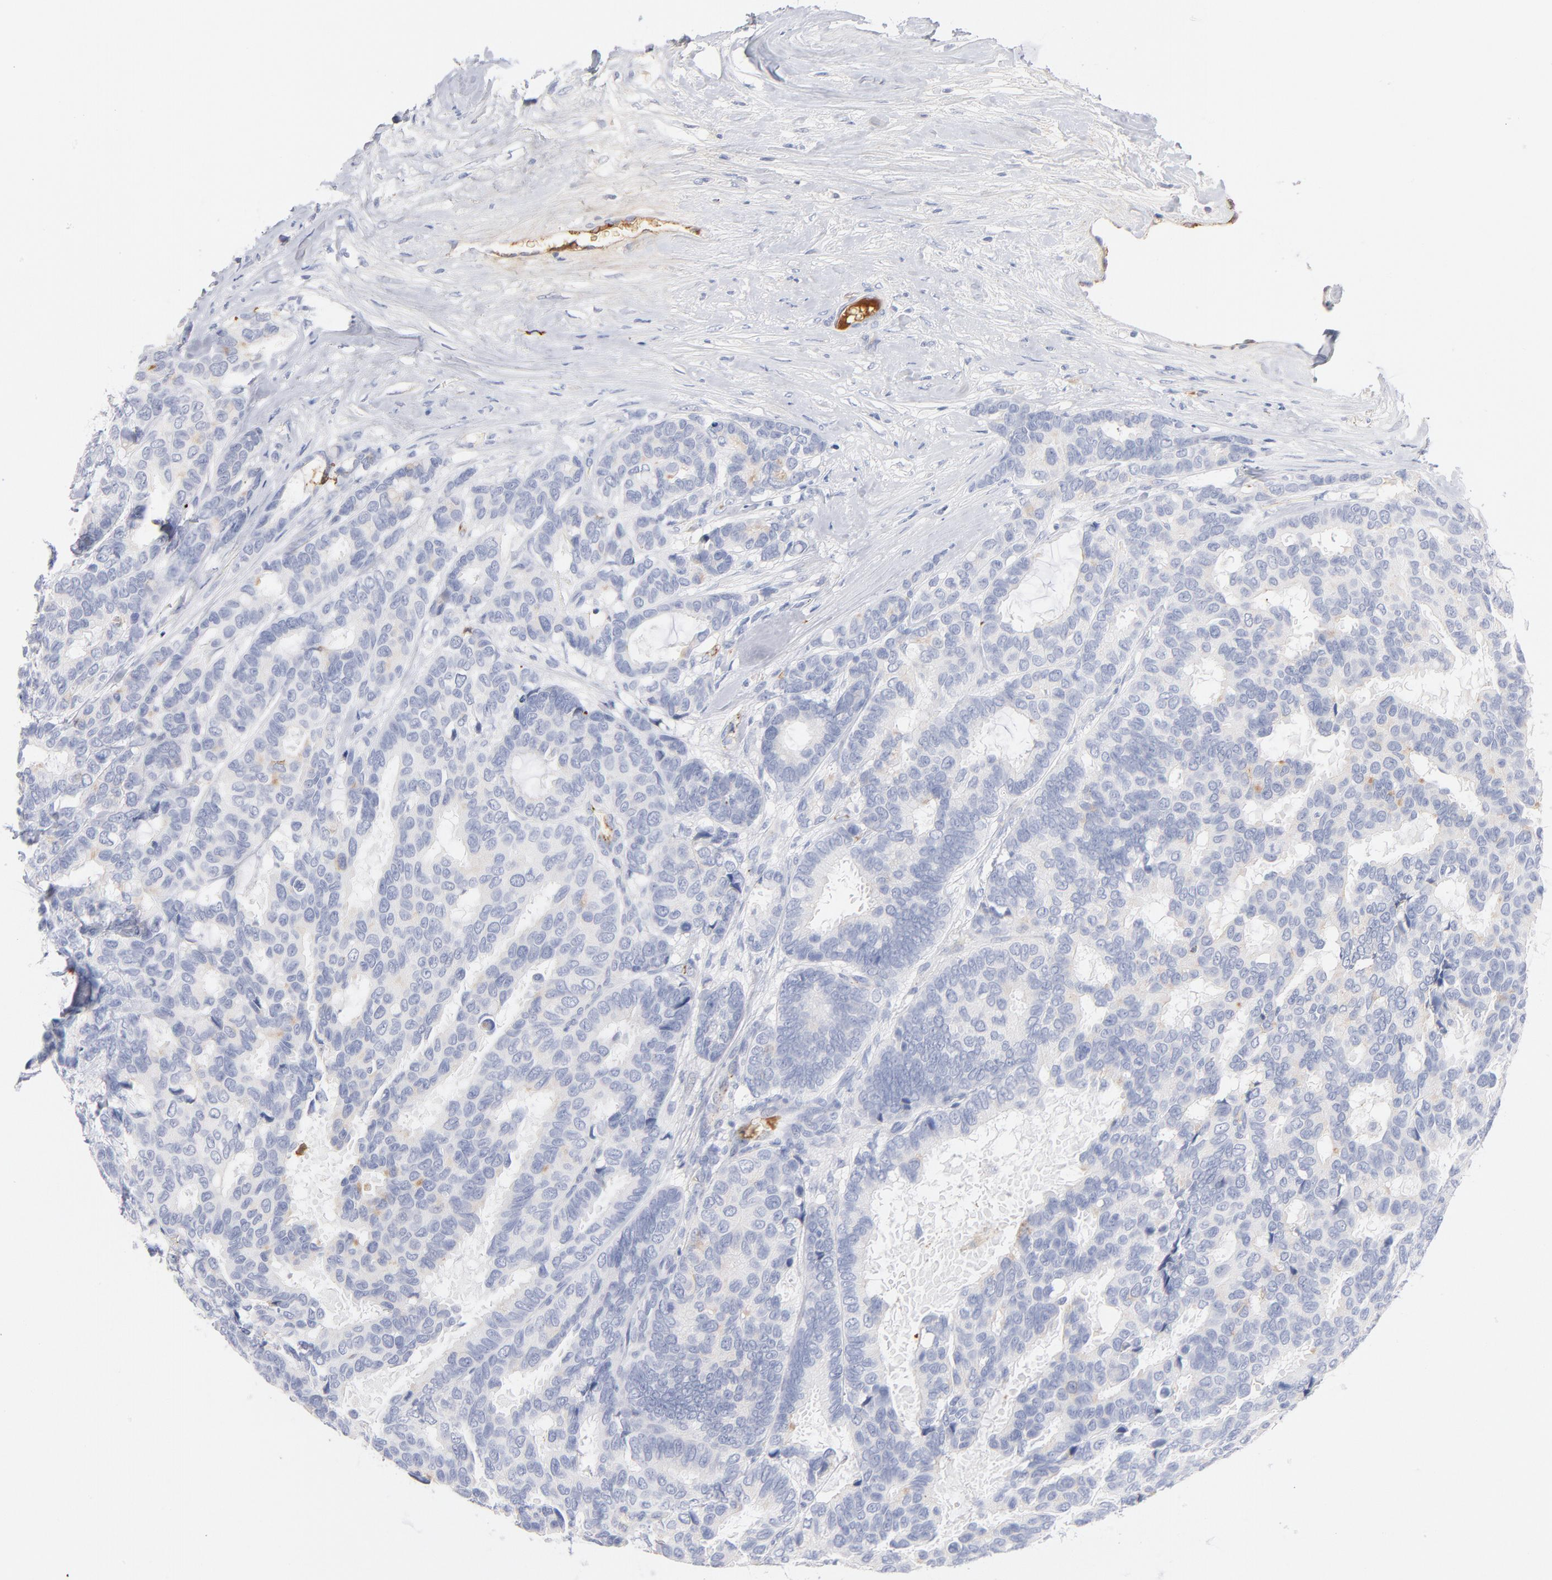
{"staining": {"intensity": "negative", "quantity": "none", "location": "none"}, "tissue": "breast cancer", "cell_type": "Tumor cells", "image_type": "cancer", "snomed": [{"axis": "morphology", "description": "Duct carcinoma"}, {"axis": "topography", "description": "Breast"}], "caption": "This histopathology image is of breast infiltrating ductal carcinoma stained with immunohistochemistry (IHC) to label a protein in brown with the nuclei are counter-stained blue. There is no staining in tumor cells. The staining was performed using DAB (3,3'-diaminobenzidine) to visualize the protein expression in brown, while the nuclei were stained in blue with hematoxylin (Magnification: 20x).", "gene": "PLAT", "patient": {"sex": "female", "age": 87}}